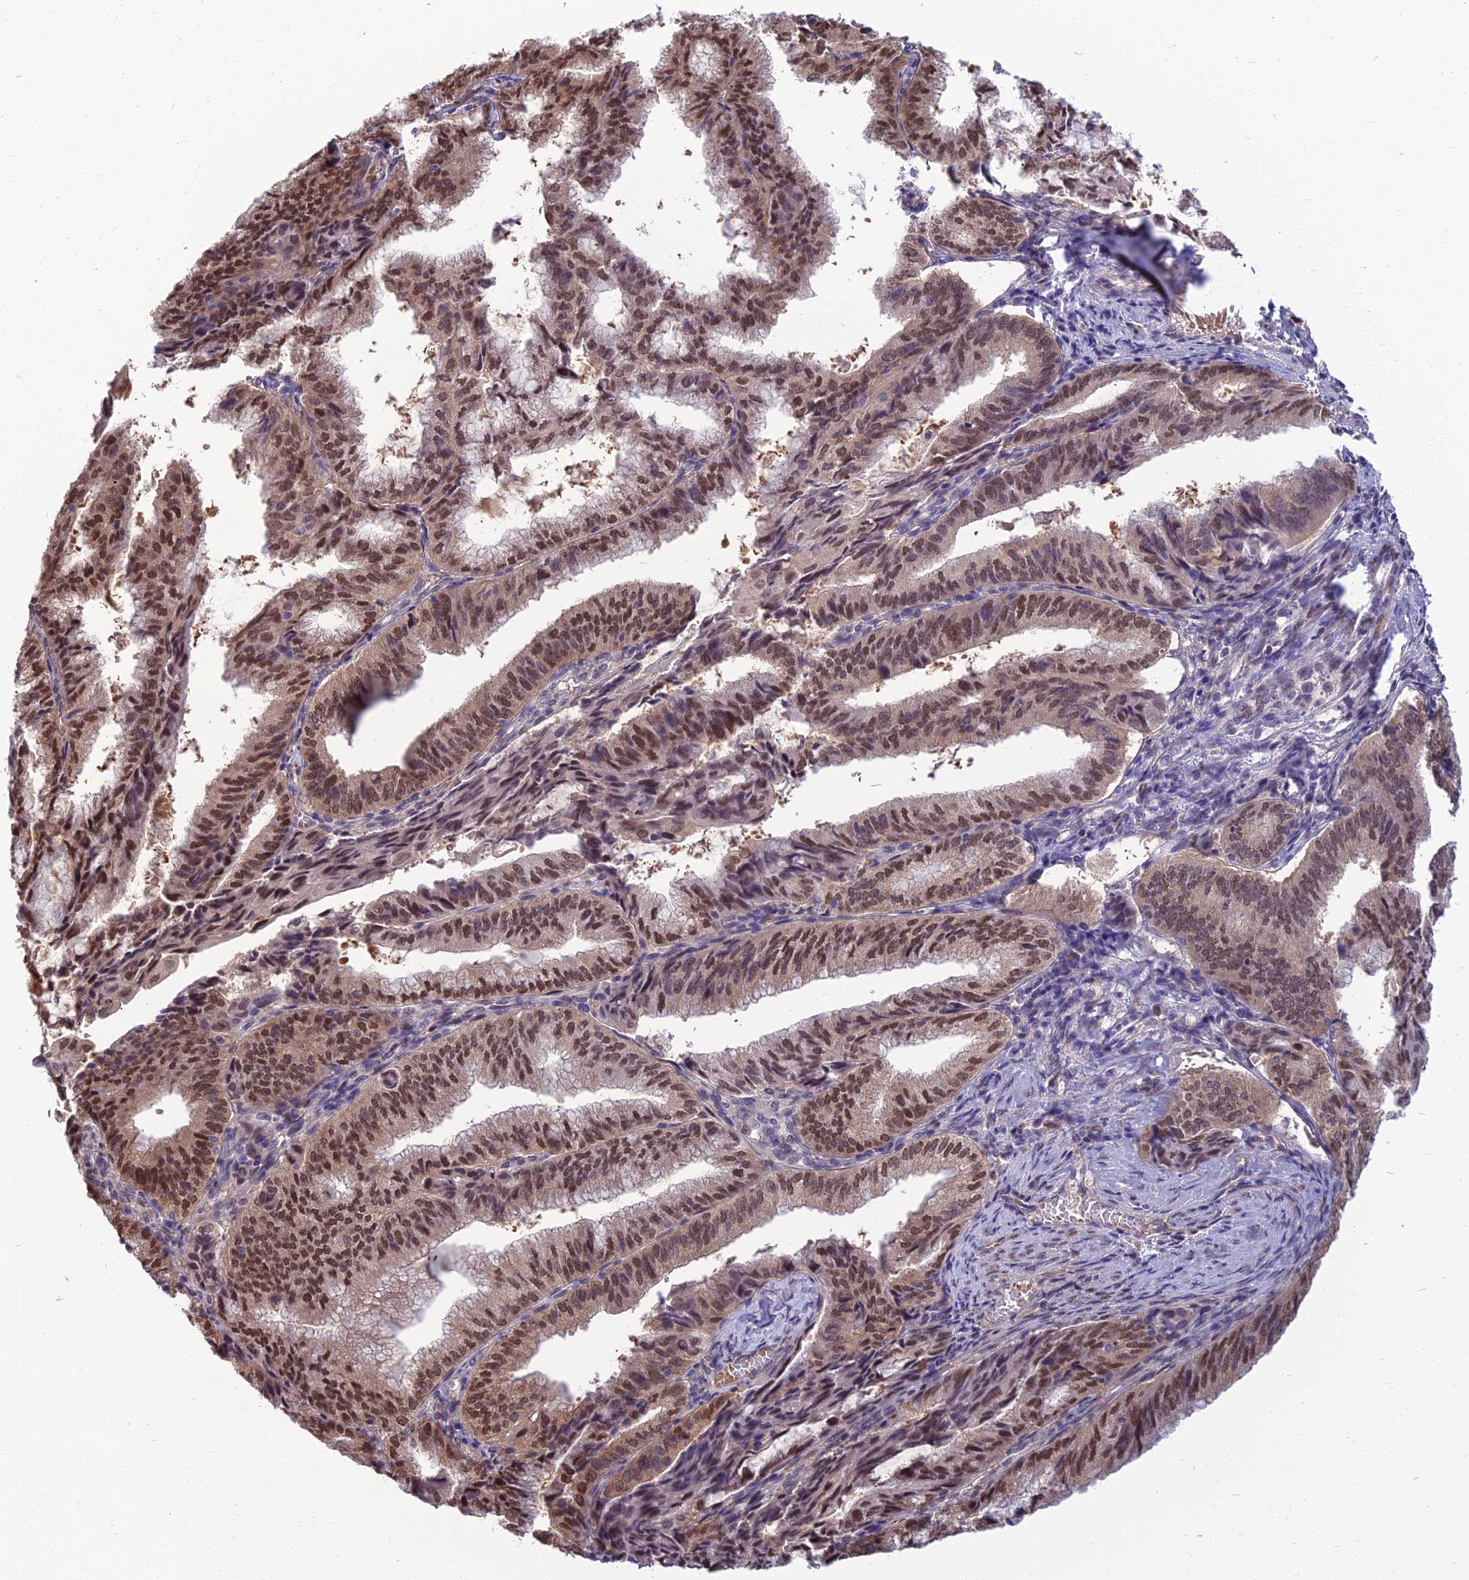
{"staining": {"intensity": "moderate", "quantity": ">75%", "location": "nuclear"}, "tissue": "endometrial cancer", "cell_type": "Tumor cells", "image_type": "cancer", "snomed": [{"axis": "morphology", "description": "Adenocarcinoma, NOS"}, {"axis": "topography", "description": "Endometrium"}], "caption": "This is a histology image of immunohistochemistry staining of endometrial adenocarcinoma, which shows moderate staining in the nuclear of tumor cells.", "gene": "NR4A3", "patient": {"sex": "female", "age": 49}}